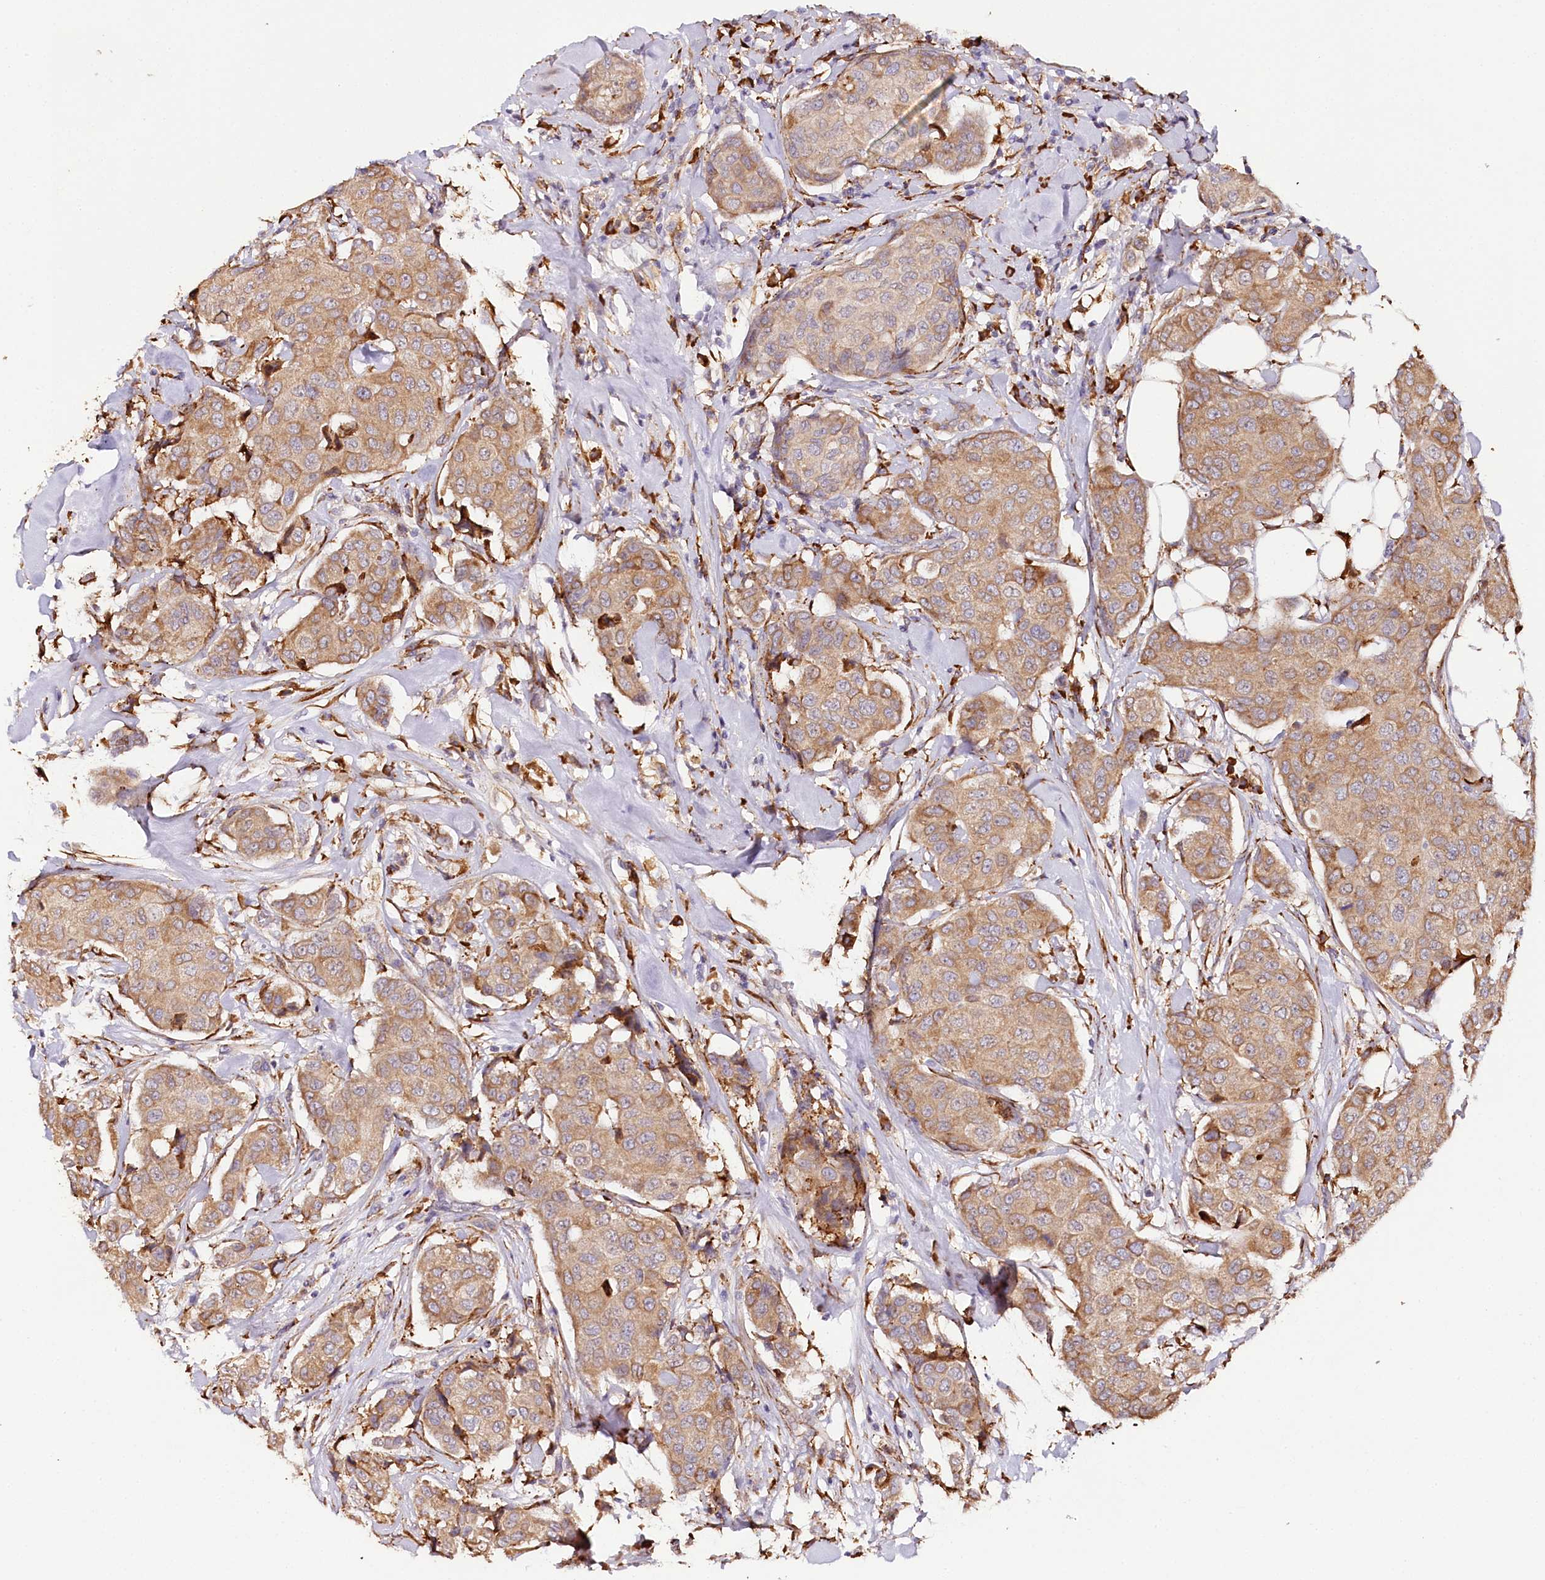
{"staining": {"intensity": "moderate", "quantity": ">75%", "location": "cytoplasmic/membranous"}, "tissue": "breast cancer", "cell_type": "Tumor cells", "image_type": "cancer", "snomed": [{"axis": "morphology", "description": "Duct carcinoma"}, {"axis": "topography", "description": "Breast"}], "caption": "Human invasive ductal carcinoma (breast) stained for a protein (brown) shows moderate cytoplasmic/membranous positive staining in about >75% of tumor cells.", "gene": "VEGFA", "patient": {"sex": "female", "age": 80}}